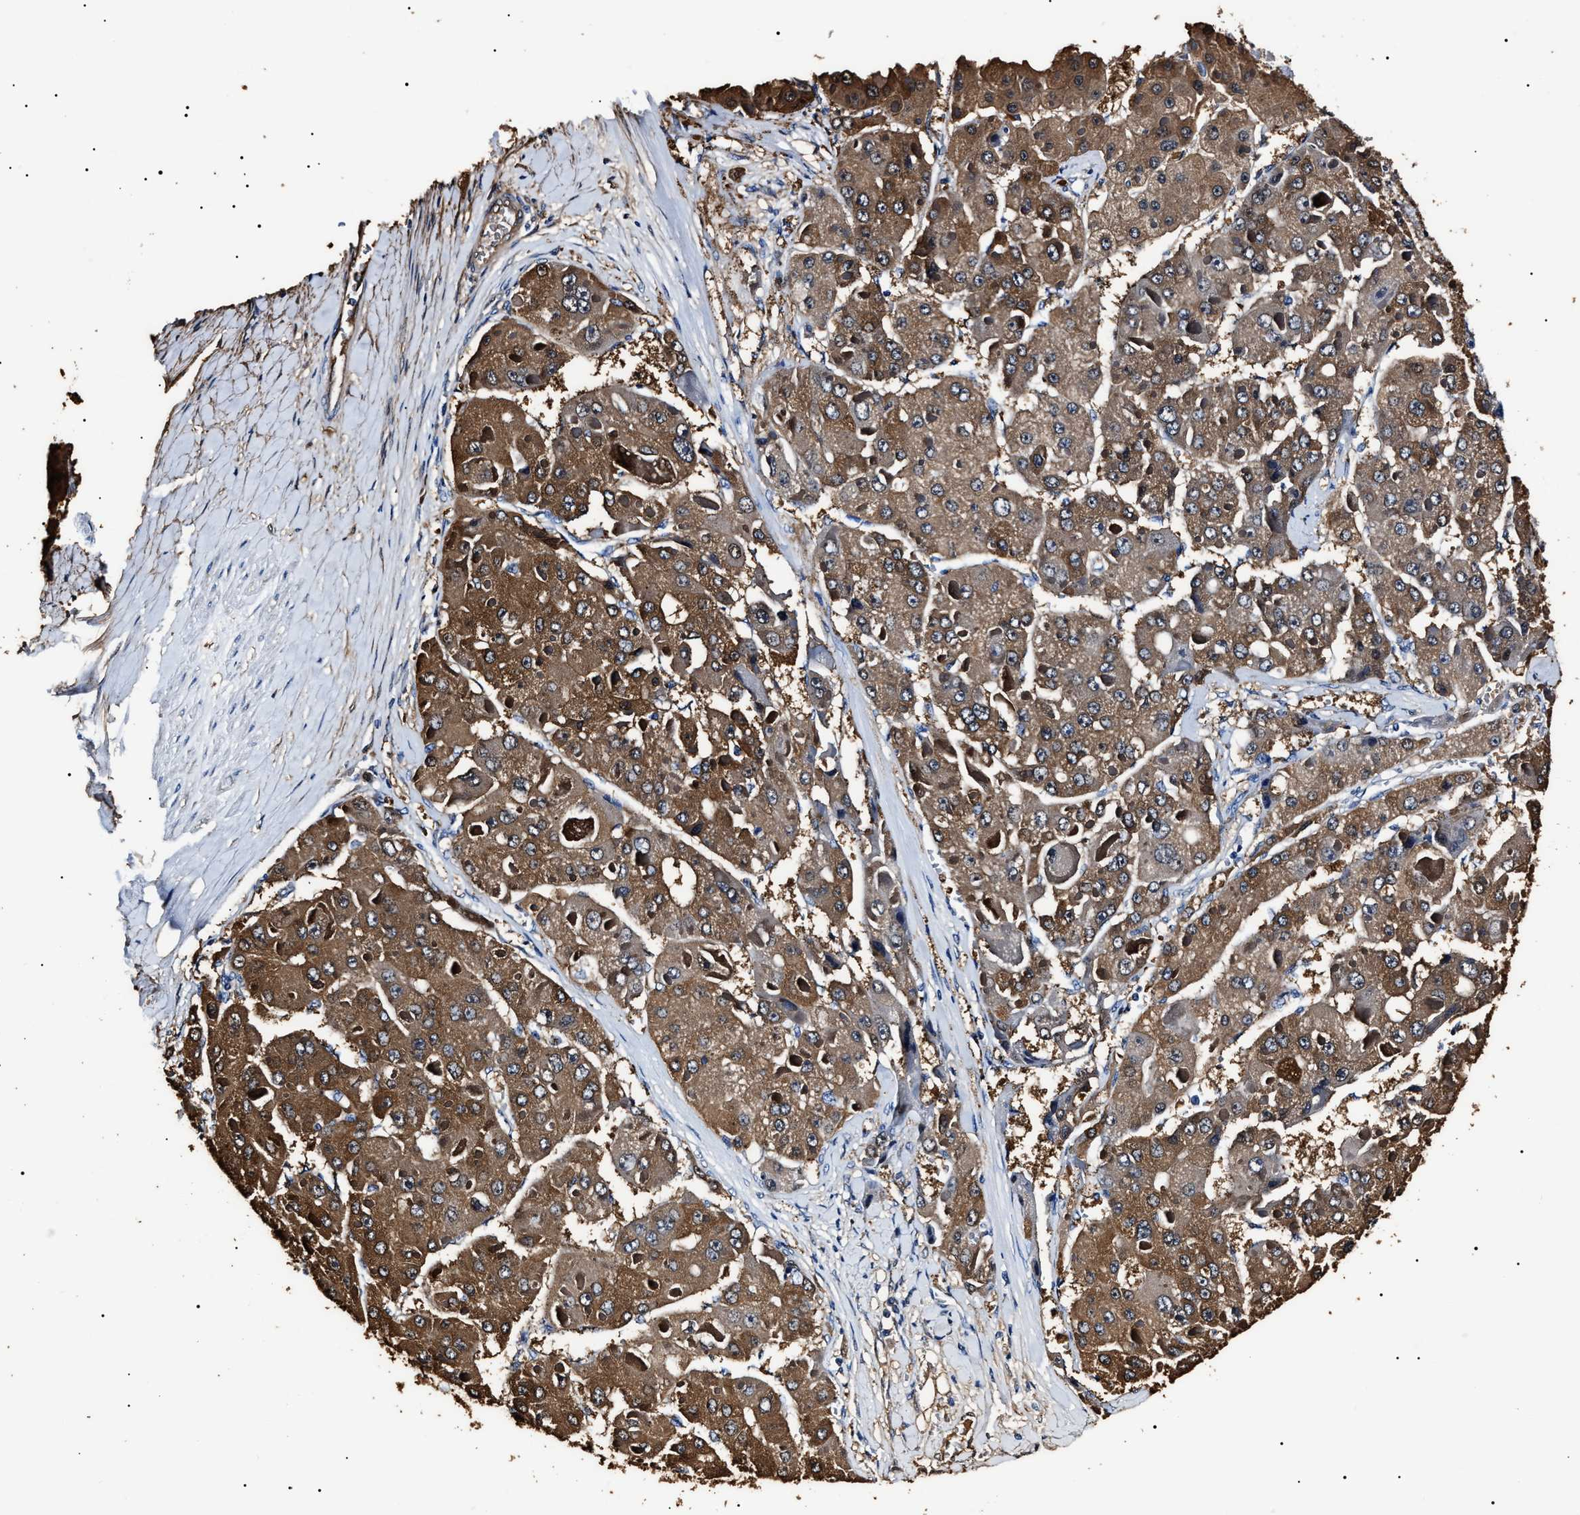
{"staining": {"intensity": "moderate", "quantity": ">75%", "location": "cytoplasmic/membranous"}, "tissue": "liver cancer", "cell_type": "Tumor cells", "image_type": "cancer", "snomed": [{"axis": "morphology", "description": "Carcinoma, Hepatocellular, NOS"}, {"axis": "topography", "description": "Liver"}], "caption": "Immunohistochemistry image of human liver hepatocellular carcinoma stained for a protein (brown), which demonstrates medium levels of moderate cytoplasmic/membranous staining in about >75% of tumor cells.", "gene": "ALDH1A1", "patient": {"sex": "female", "age": 73}}